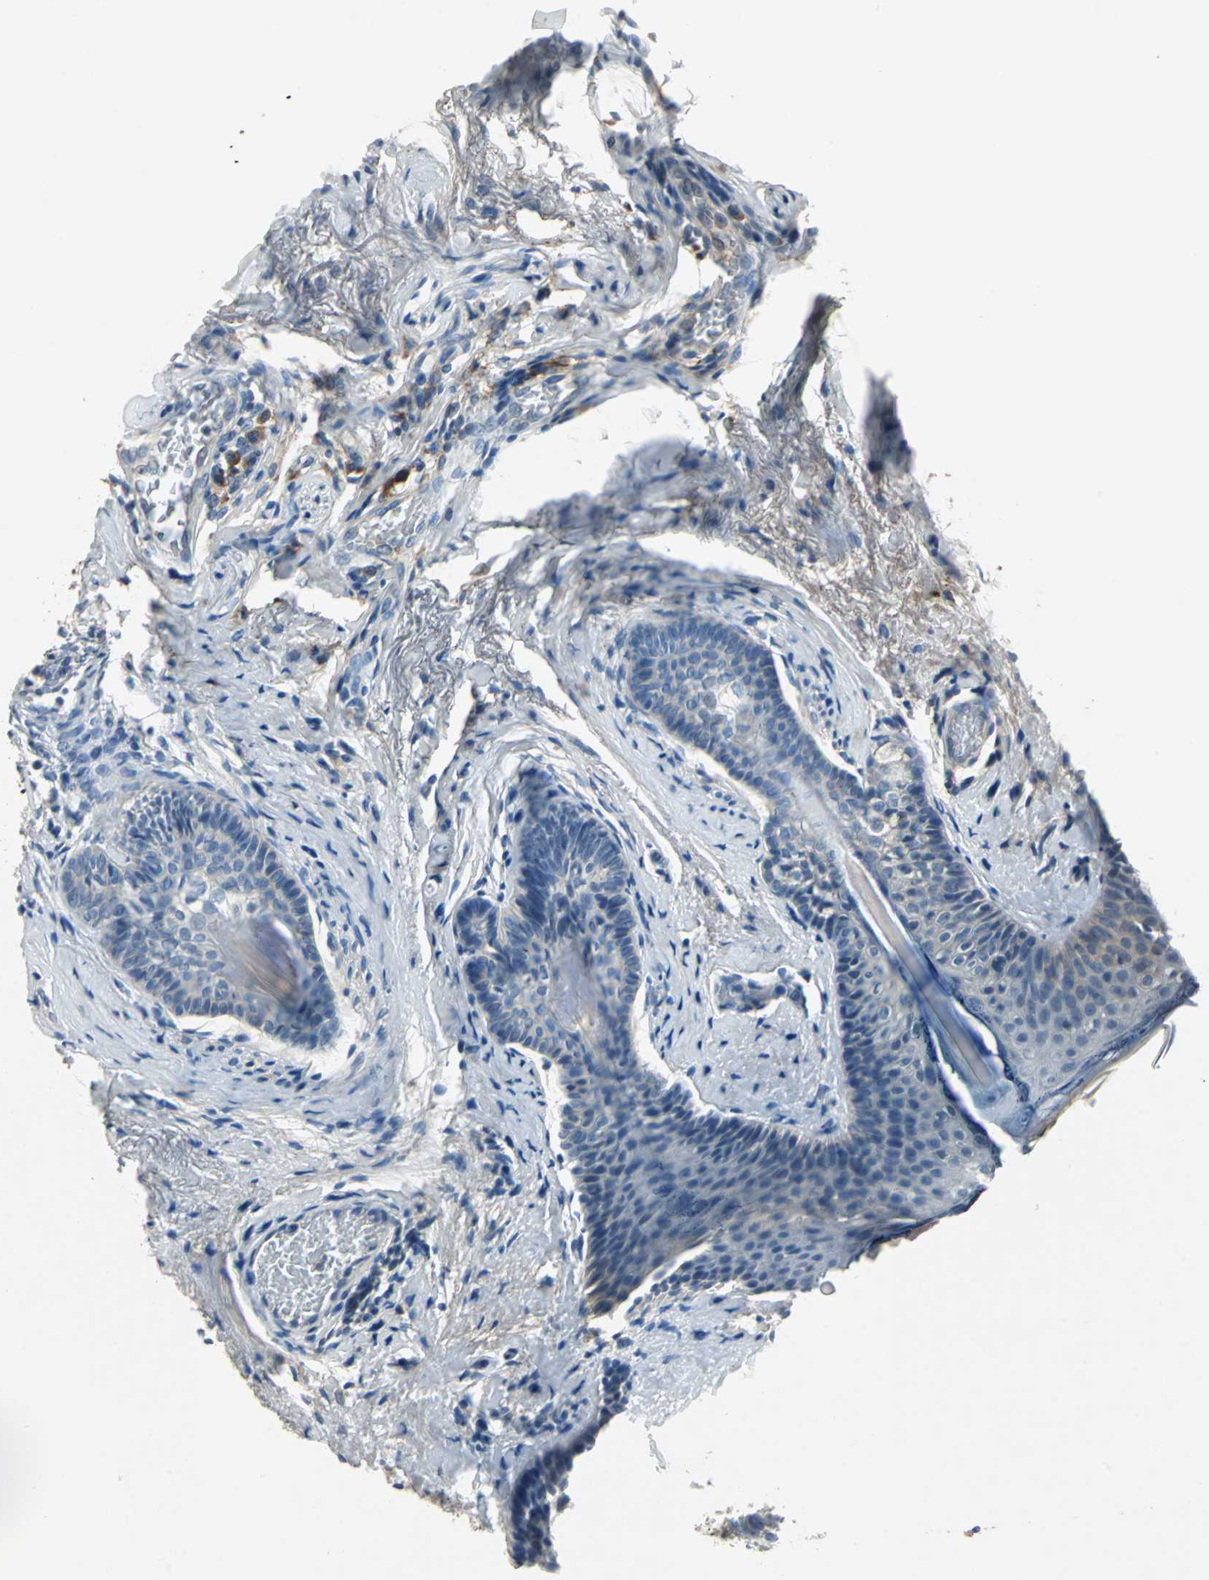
{"staining": {"intensity": "negative", "quantity": "none", "location": "none"}, "tissue": "skin cancer", "cell_type": "Tumor cells", "image_type": "cancer", "snomed": [{"axis": "morphology", "description": "Normal tissue, NOS"}, {"axis": "morphology", "description": "Basal cell carcinoma"}, {"axis": "topography", "description": "Skin"}], "caption": "DAB immunohistochemical staining of human basal cell carcinoma (skin) displays no significant expression in tumor cells. The staining was performed using DAB to visualize the protein expression in brown, while the nuclei were stained in blue with hematoxylin (Magnification: 20x).", "gene": "SLC2A13", "patient": {"sex": "female", "age": 69}}